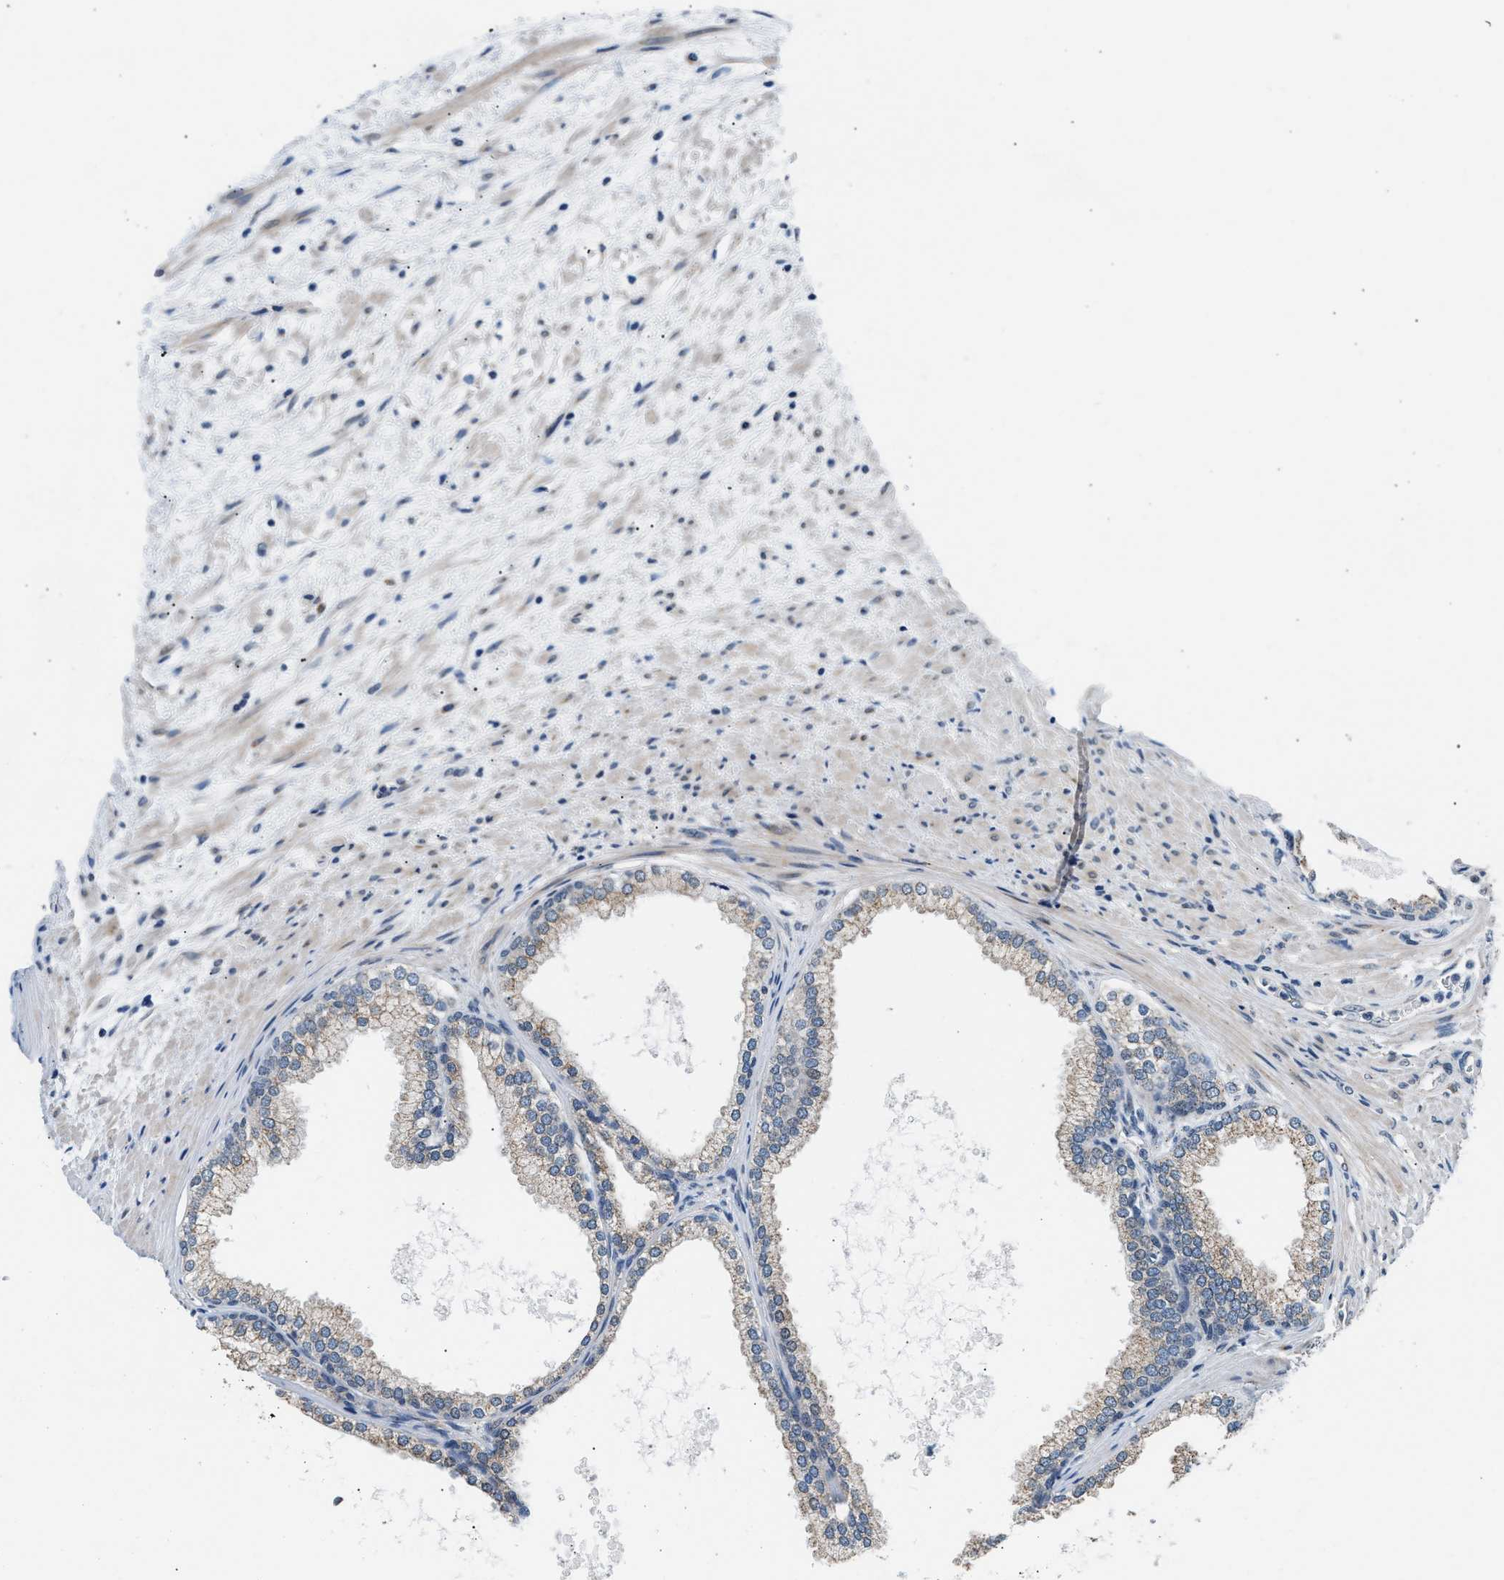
{"staining": {"intensity": "moderate", "quantity": "<25%", "location": "cytoplasmic/membranous"}, "tissue": "prostate", "cell_type": "Glandular cells", "image_type": "normal", "snomed": [{"axis": "morphology", "description": "Normal tissue, NOS"}, {"axis": "topography", "description": "Prostate"}], "caption": "Moderate cytoplasmic/membranous protein positivity is appreciated in about <25% of glandular cells in prostate.", "gene": "KCNMB2", "patient": {"sex": "male", "age": 76}}